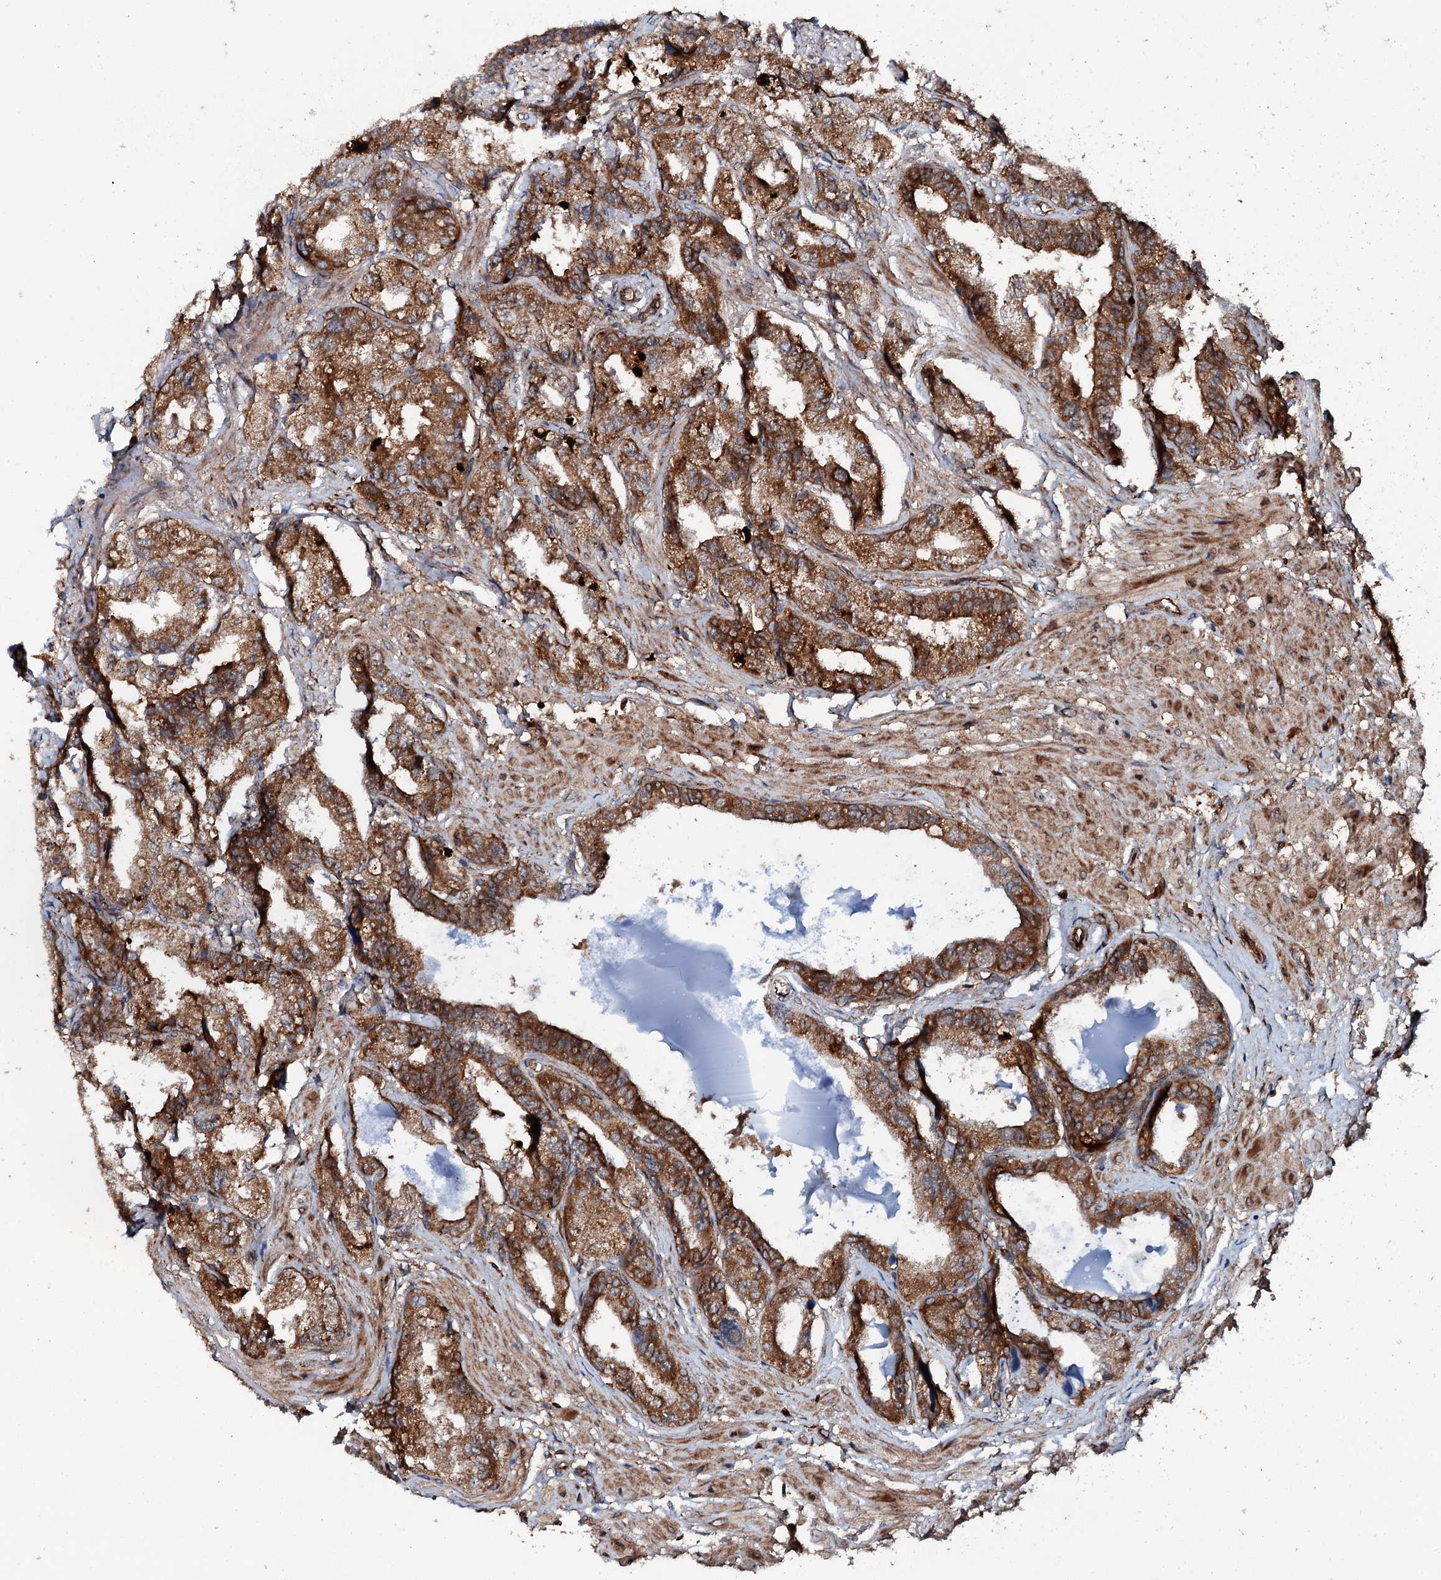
{"staining": {"intensity": "strong", "quantity": ">75%", "location": "cytoplasmic/membranous"}, "tissue": "seminal vesicle", "cell_type": "Glandular cells", "image_type": "normal", "snomed": [{"axis": "morphology", "description": "Normal tissue, NOS"}, {"axis": "topography", "description": "Seminal veicle"}], "caption": "Seminal vesicle stained with DAB (3,3'-diaminobenzidine) immunohistochemistry shows high levels of strong cytoplasmic/membranous positivity in about >75% of glandular cells.", "gene": "FLYWCH1", "patient": {"sex": "male", "age": 63}}